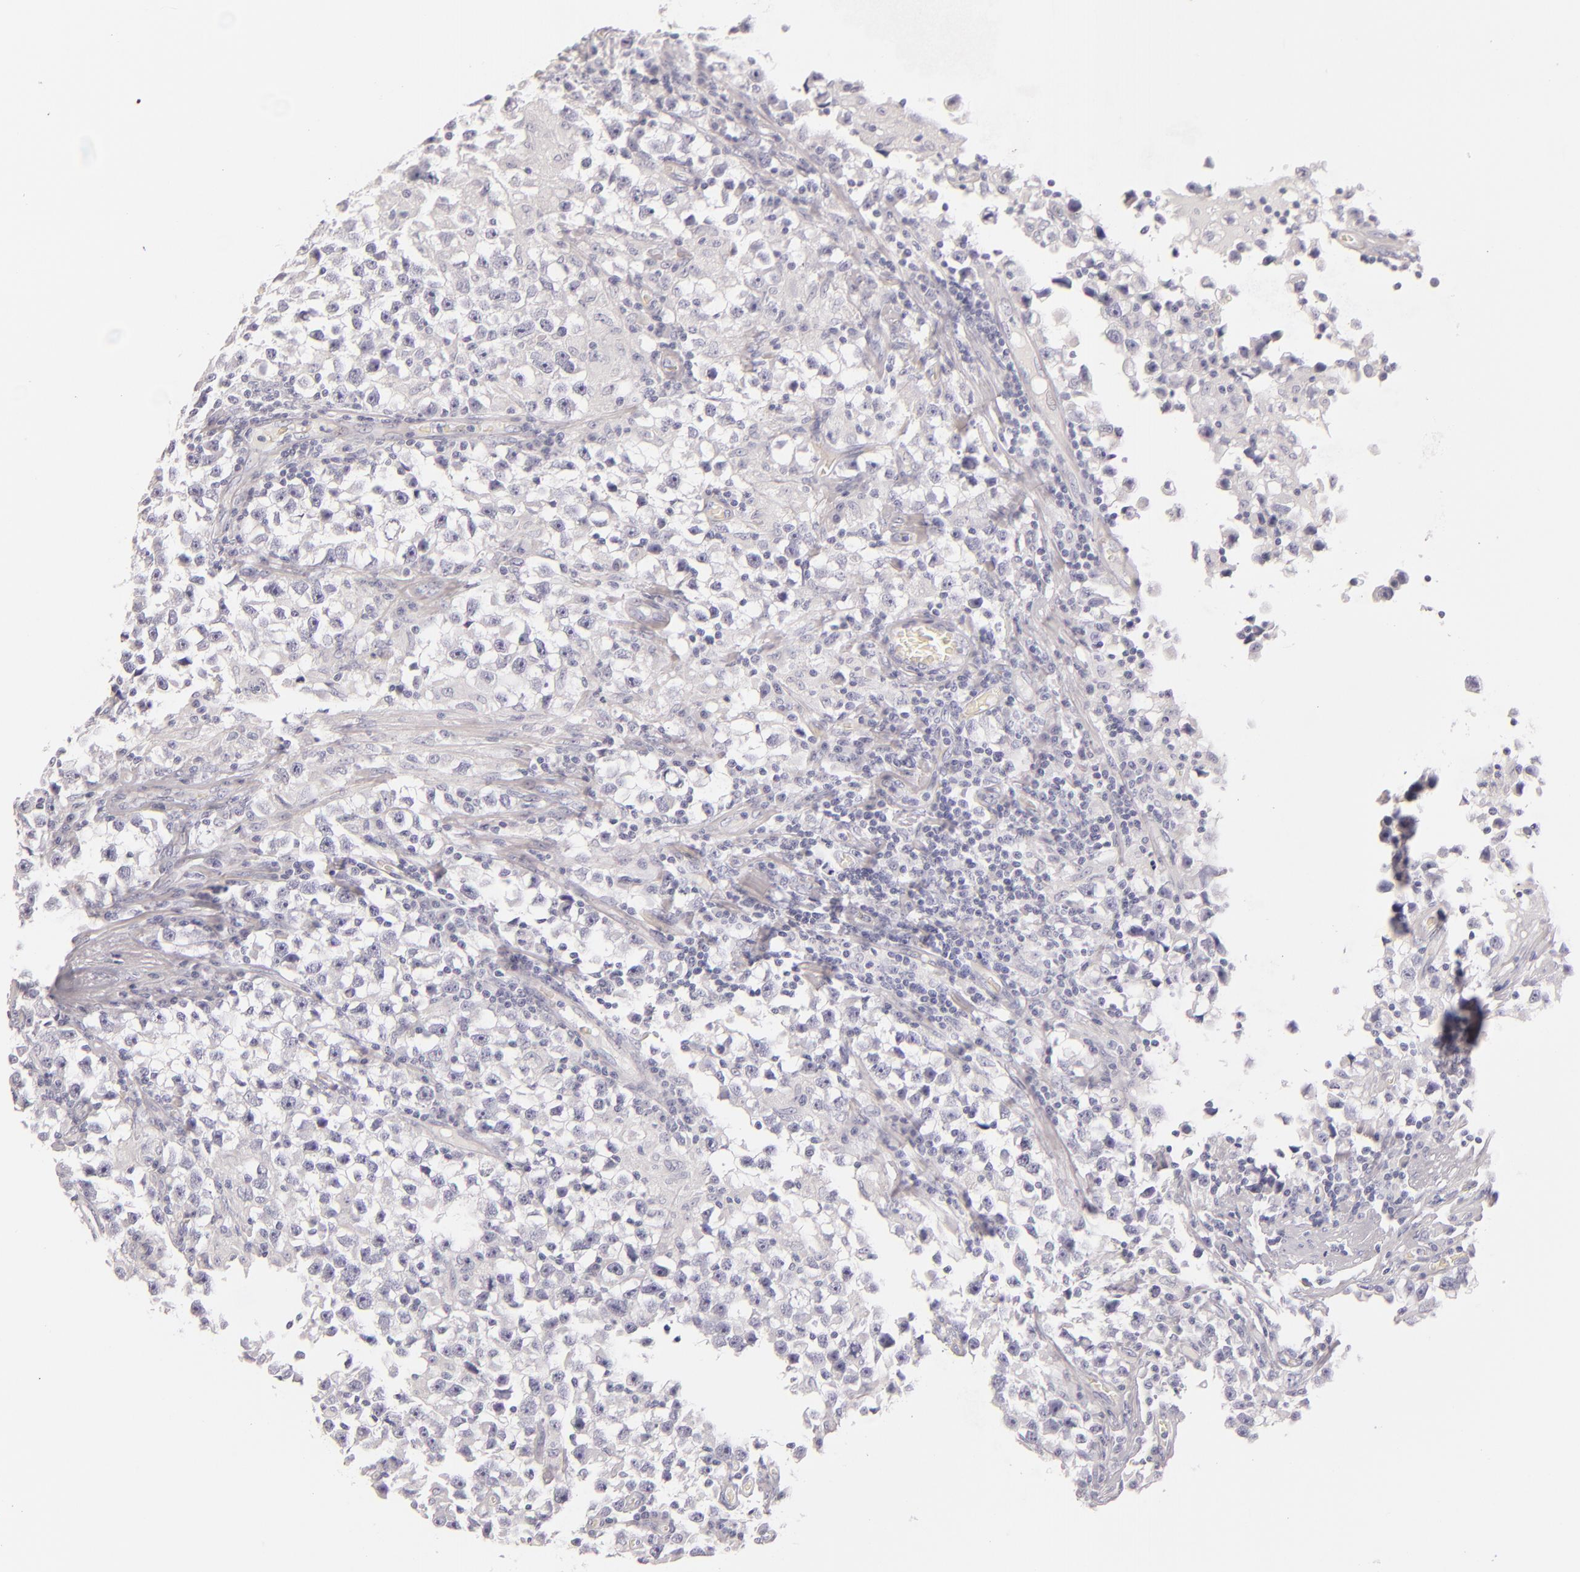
{"staining": {"intensity": "negative", "quantity": "none", "location": "none"}, "tissue": "testis cancer", "cell_type": "Tumor cells", "image_type": "cancer", "snomed": [{"axis": "morphology", "description": "Seminoma, NOS"}, {"axis": "topography", "description": "Testis"}], "caption": "Protein analysis of testis cancer (seminoma) displays no significant positivity in tumor cells. (DAB IHC with hematoxylin counter stain).", "gene": "FABP1", "patient": {"sex": "male", "age": 33}}